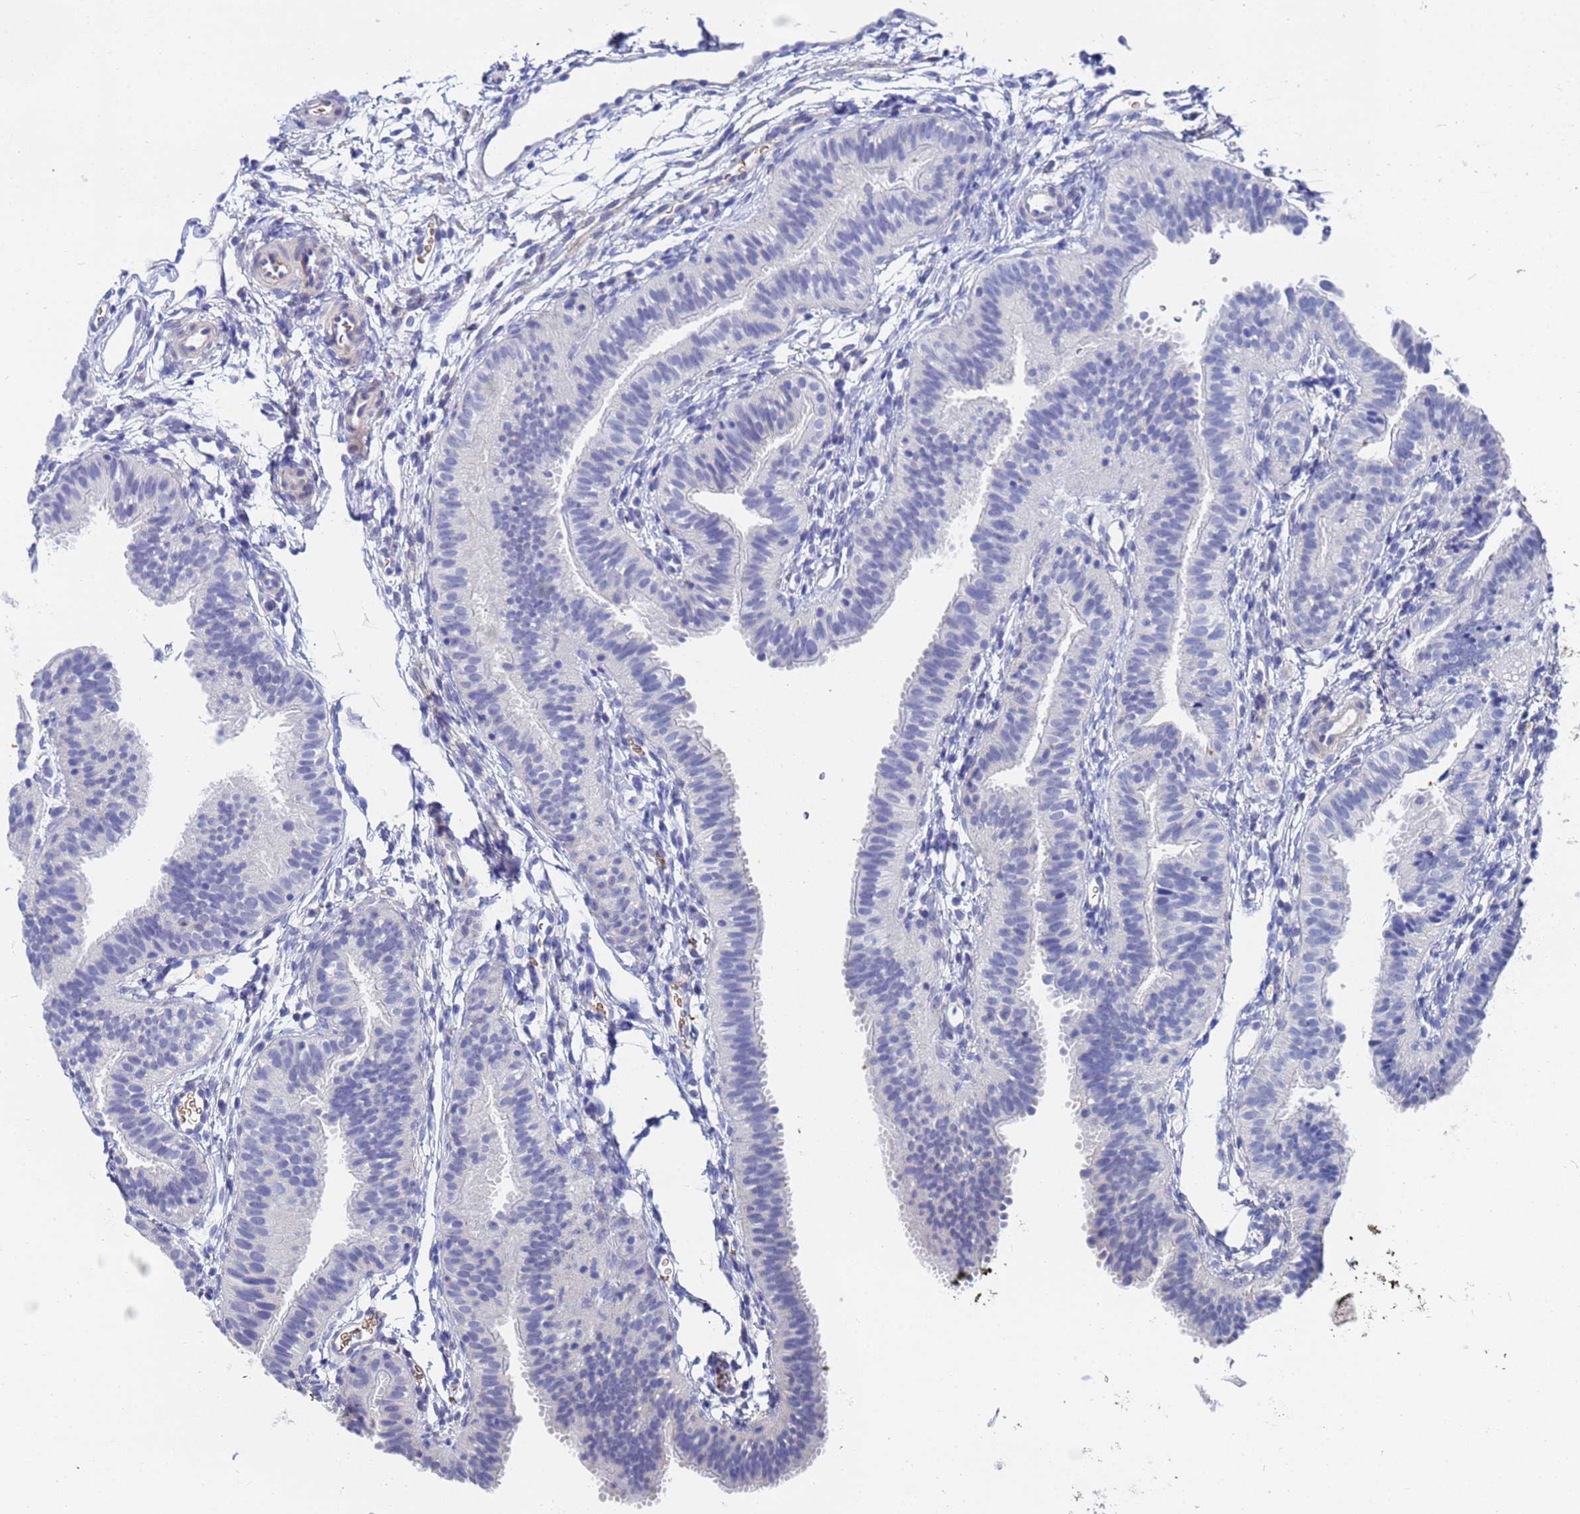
{"staining": {"intensity": "negative", "quantity": "none", "location": "none"}, "tissue": "fallopian tube", "cell_type": "Glandular cells", "image_type": "normal", "snomed": [{"axis": "morphology", "description": "Normal tissue, NOS"}, {"axis": "topography", "description": "Fallopian tube"}], "caption": "Immunohistochemical staining of unremarkable human fallopian tube displays no significant positivity in glandular cells. The staining is performed using DAB (3,3'-diaminobenzidine) brown chromogen with nuclei counter-stained in using hematoxylin.", "gene": "ZNF26", "patient": {"sex": "female", "age": 35}}